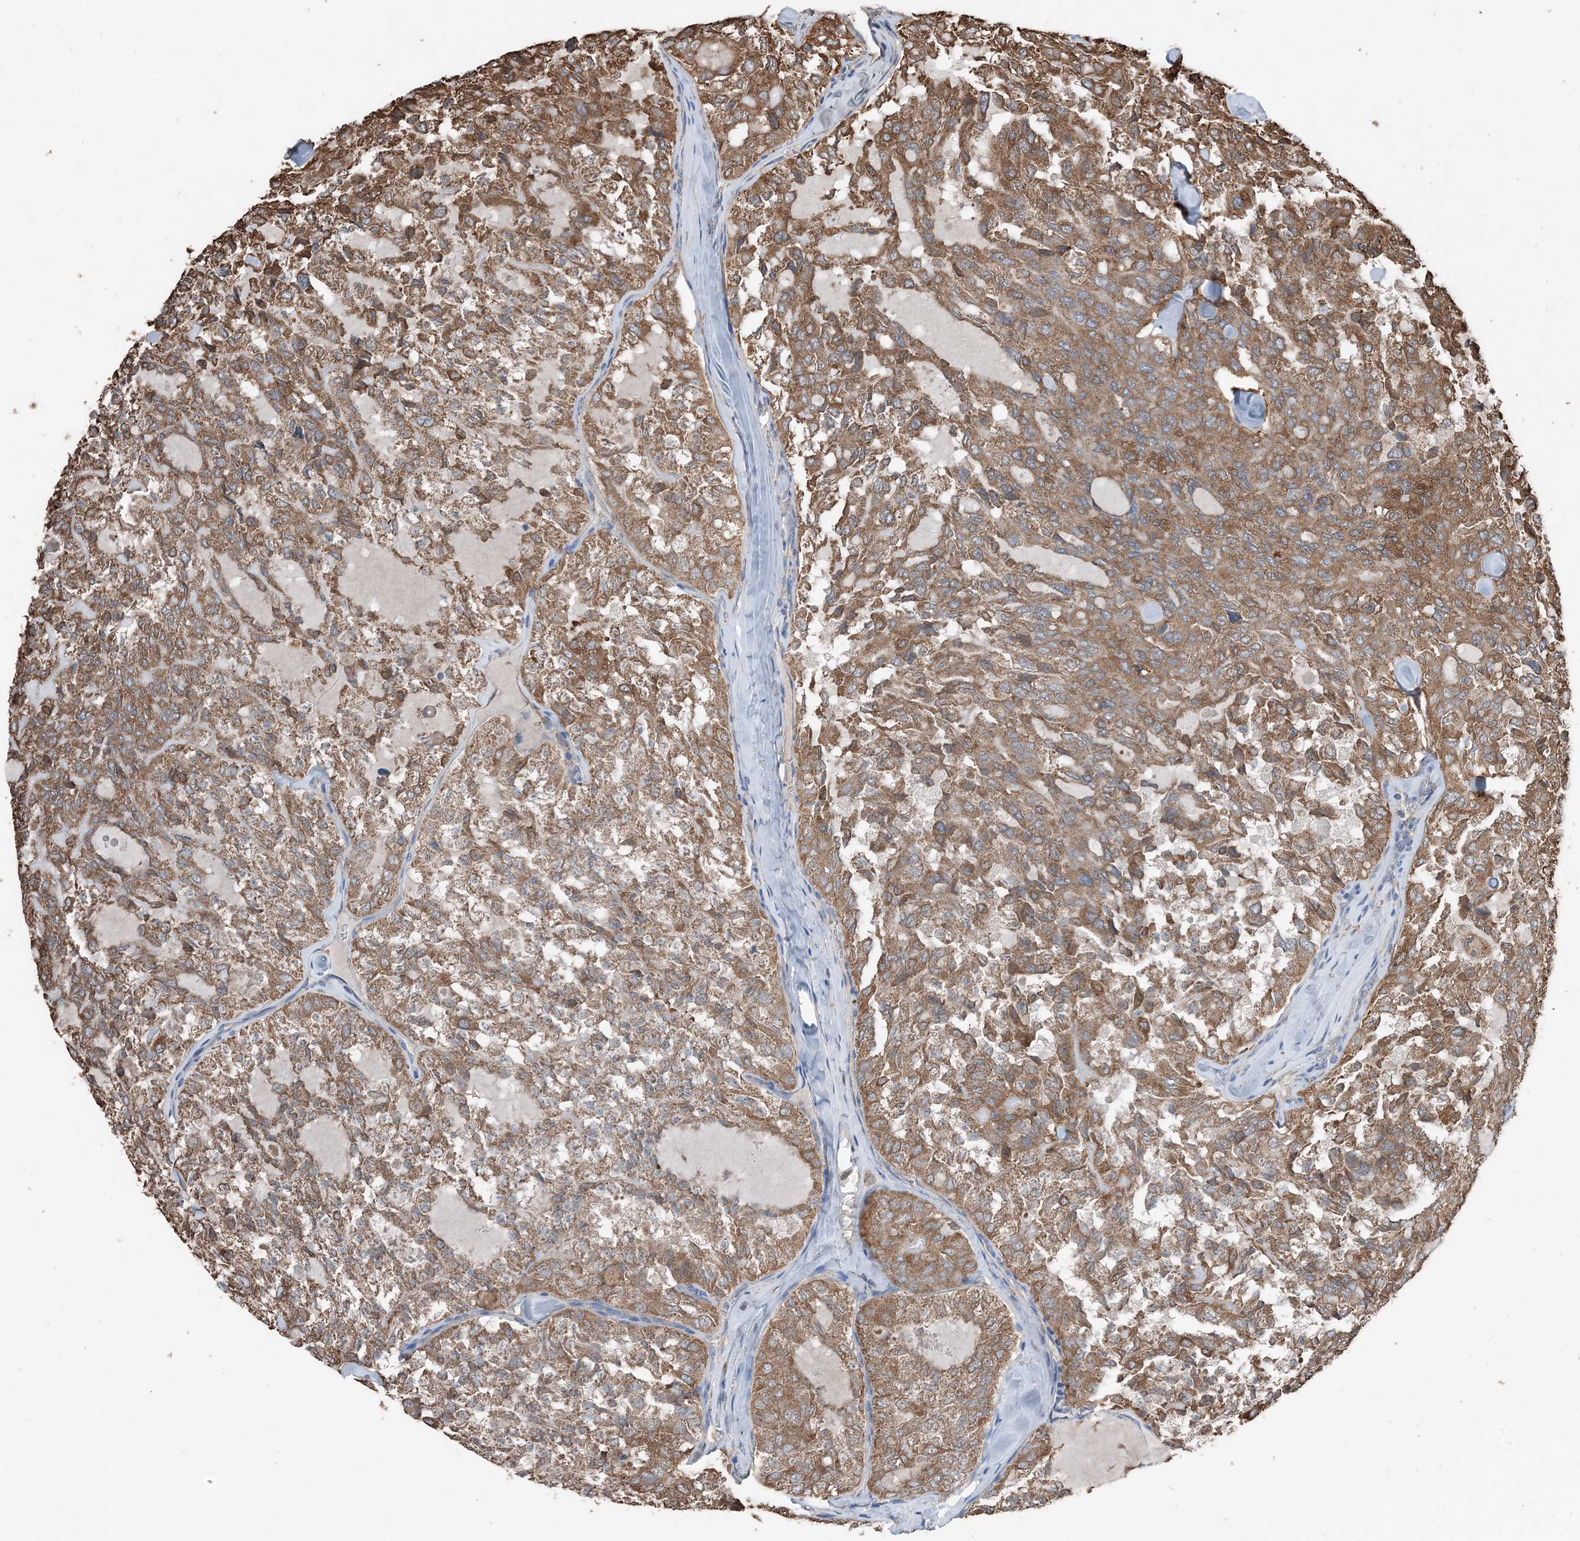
{"staining": {"intensity": "moderate", "quantity": ">75%", "location": "cytoplasmic/membranous"}, "tissue": "thyroid cancer", "cell_type": "Tumor cells", "image_type": "cancer", "snomed": [{"axis": "morphology", "description": "Follicular adenoma carcinoma, NOS"}, {"axis": "topography", "description": "Thyroid gland"}], "caption": "Human thyroid cancer stained for a protein (brown) shows moderate cytoplasmic/membranous positive expression in approximately >75% of tumor cells.", "gene": "PDIA6", "patient": {"sex": "male", "age": 75}}